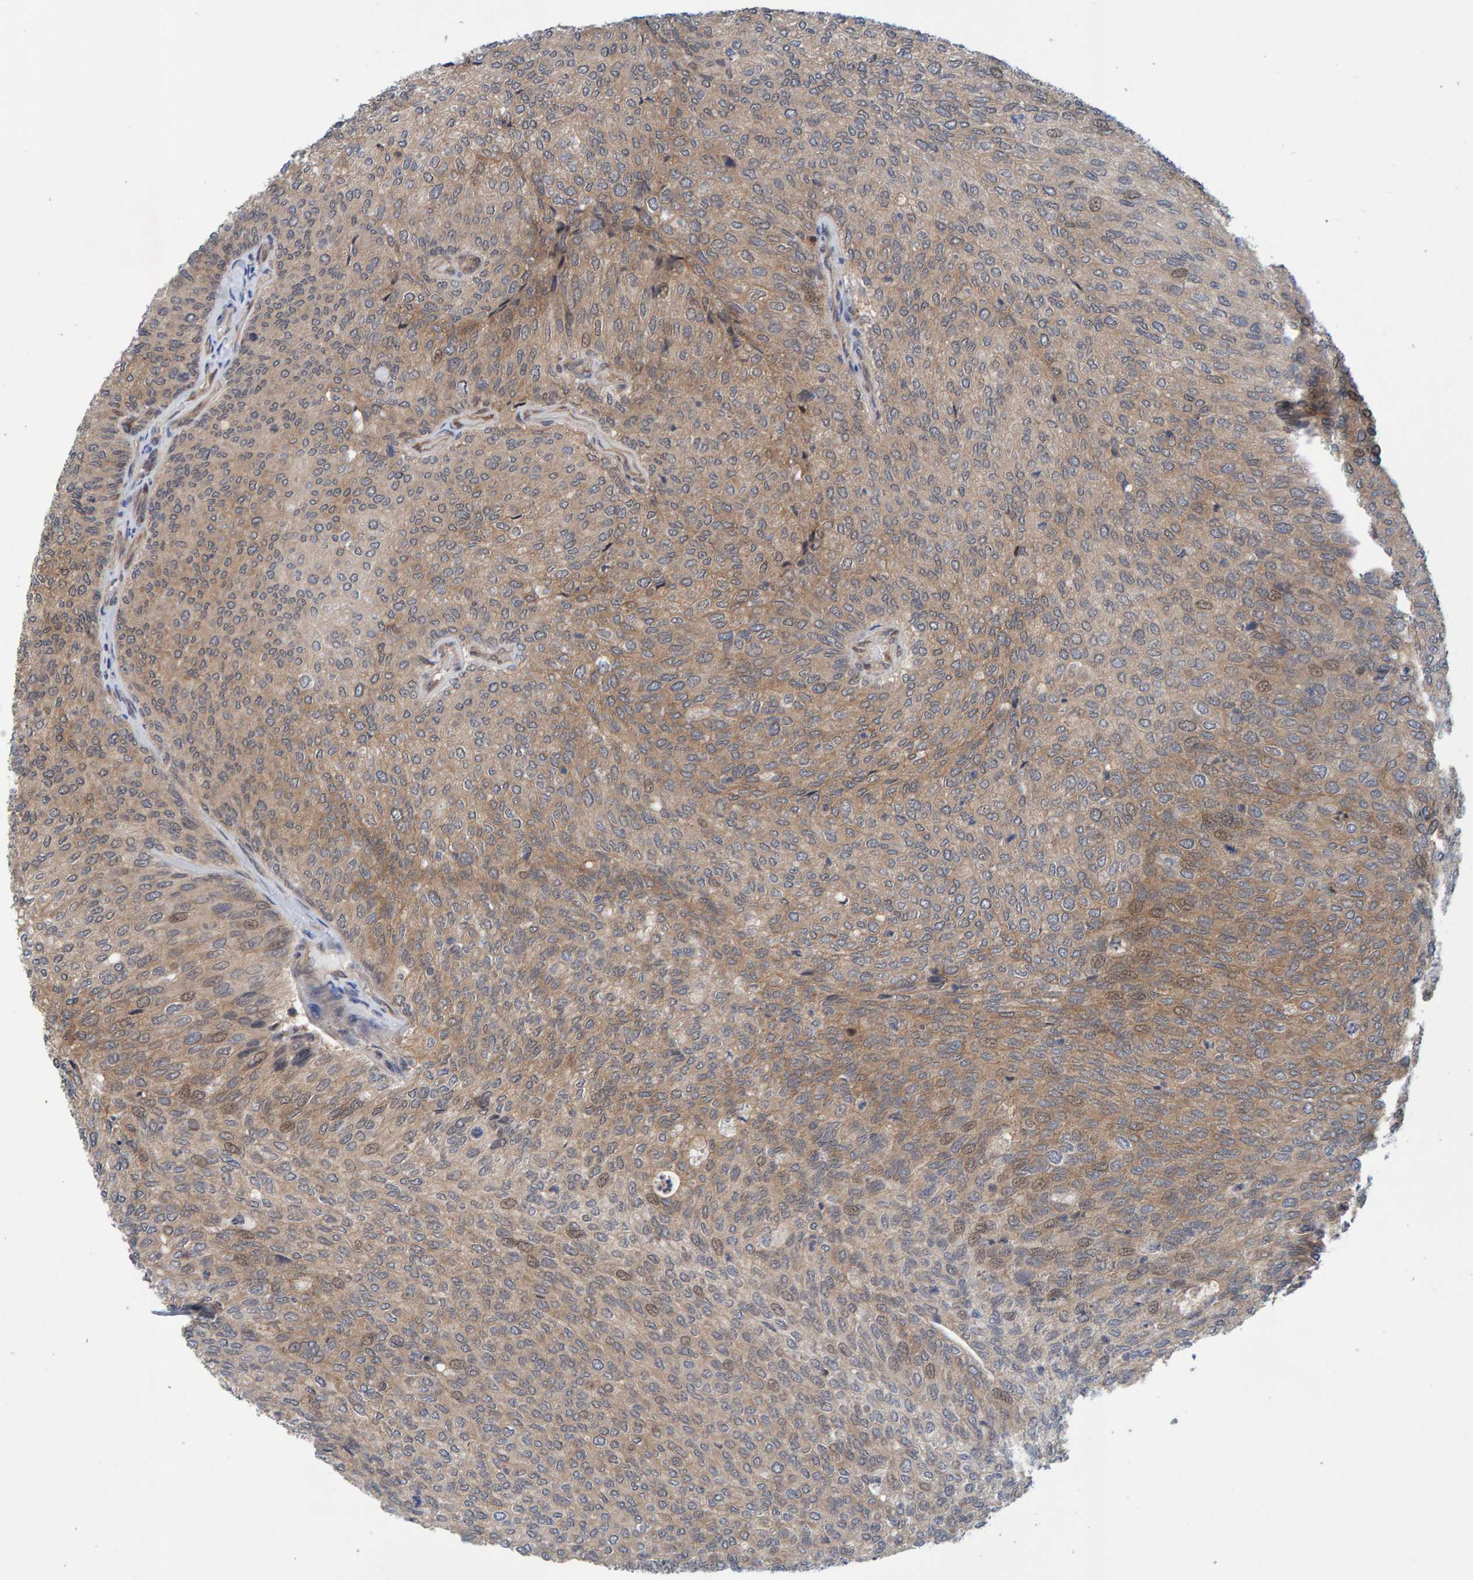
{"staining": {"intensity": "moderate", "quantity": ">75%", "location": "cytoplasmic/membranous"}, "tissue": "urothelial cancer", "cell_type": "Tumor cells", "image_type": "cancer", "snomed": [{"axis": "morphology", "description": "Urothelial carcinoma, Low grade"}, {"axis": "topography", "description": "Urinary bladder"}], "caption": "Protein expression analysis of low-grade urothelial carcinoma shows moderate cytoplasmic/membranous expression in about >75% of tumor cells.", "gene": "SCRN2", "patient": {"sex": "female", "age": 79}}